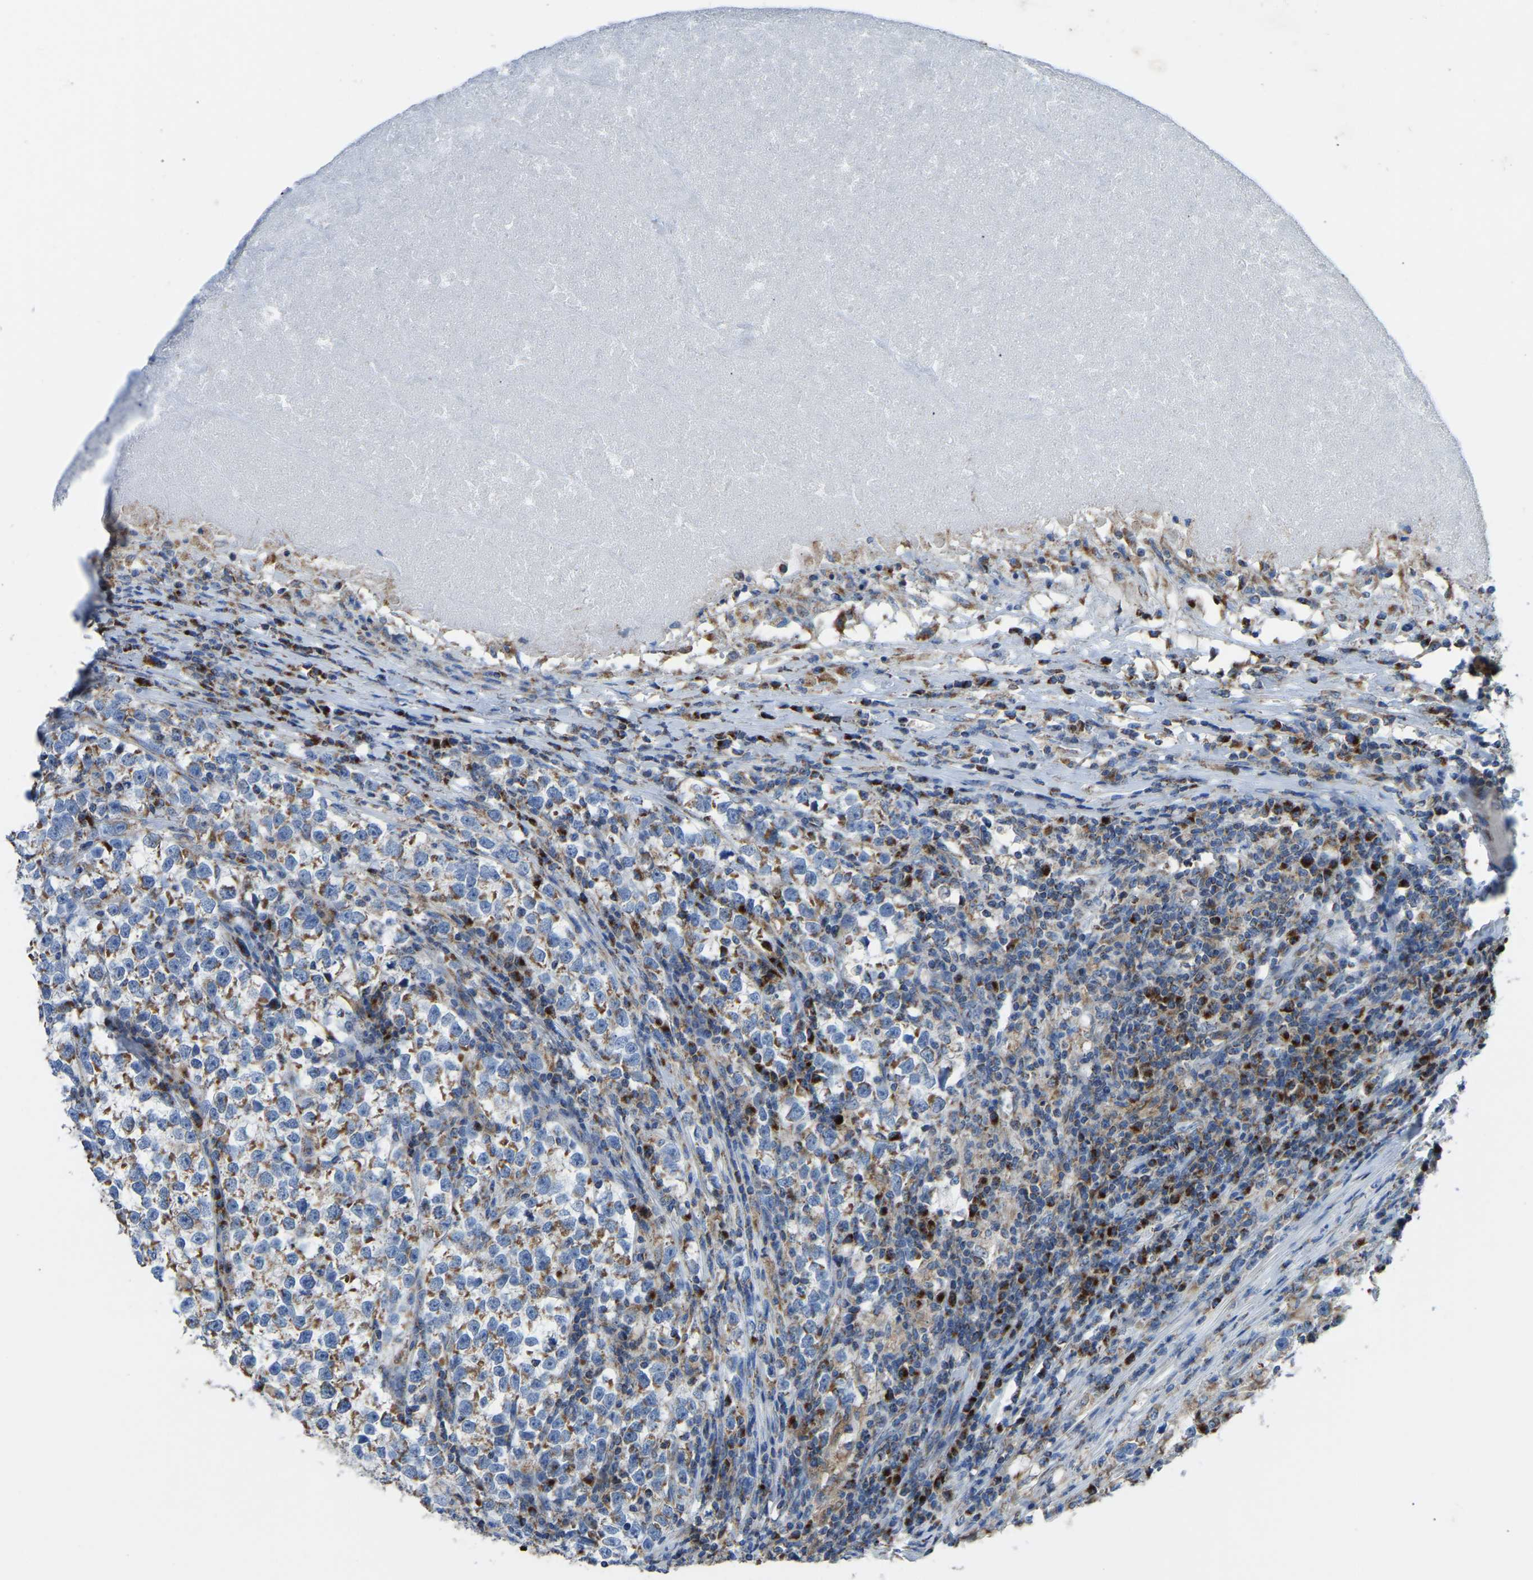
{"staining": {"intensity": "moderate", "quantity": "<25%", "location": "cytoplasmic/membranous"}, "tissue": "testis cancer", "cell_type": "Tumor cells", "image_type": "cancer", "snomed": [{"axis": "morphology", "description": "Normal tissue, NOS"}, {"axis": "morphology", "description": "Seminoma, NOS"}, {"axis": "topography", "description": "Testis"}], "caption": "Testis seminoma stained for a protein (brown) displays moderate cytoplasmic/membranous positive expression in approximately <25% of tumor cells.", "gene": "ETFB", "patient": {"sex": "male", "age": 43}}